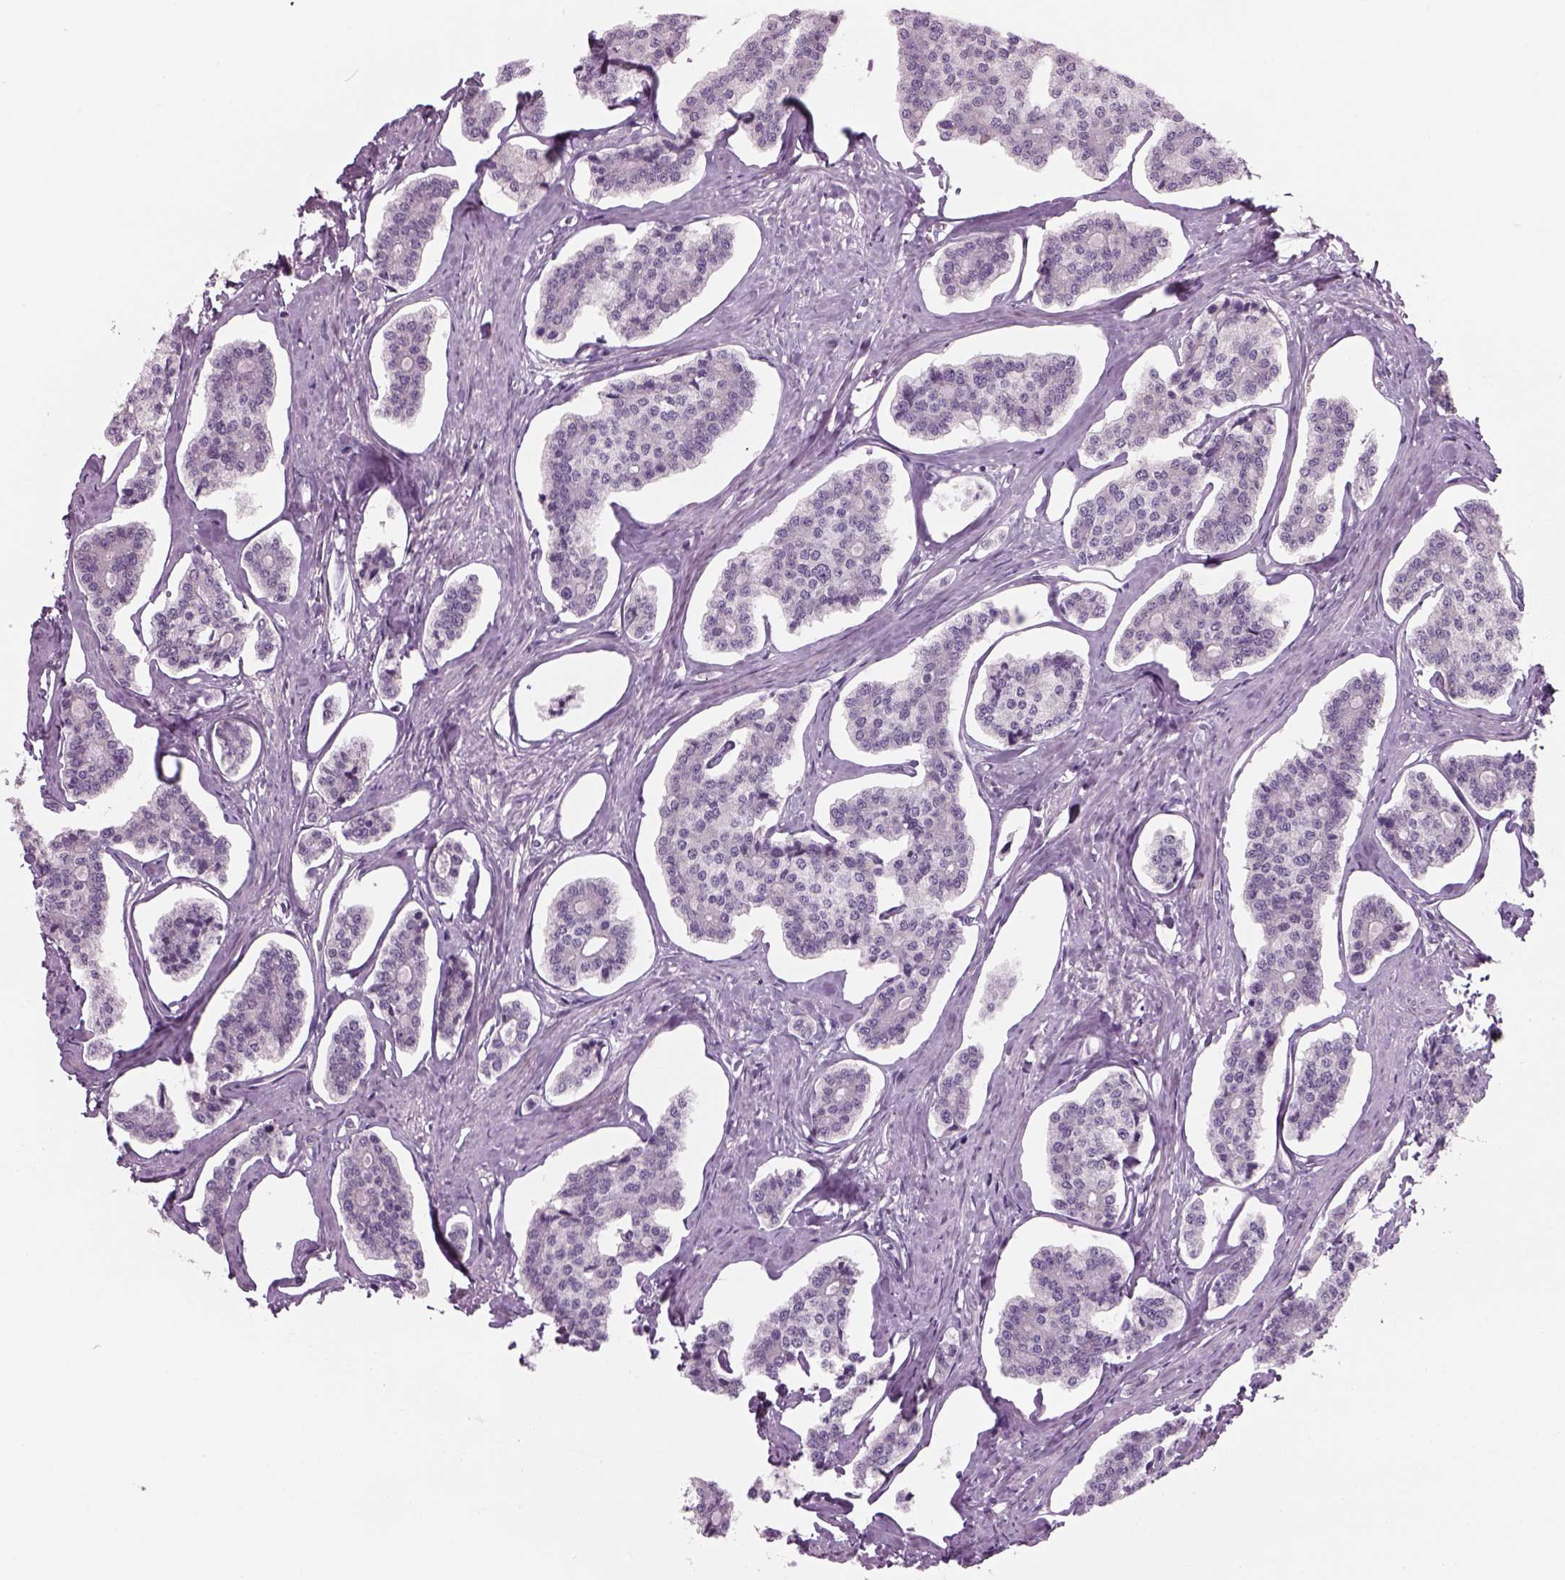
{"staining": {"intensity": "negative", "quantity": "none", "location": "none"}, "tissue": "carcinoid", "cell_type": "Tumor cells", "image_type": "cancer", "snomed": [{"axis": "morphology", "description": "Carcinoid, malignant, NOS"}, {"axis": "topography", "description": "Small intestine"}], "caption": "Tumor cells are negative for protein expression in human malignant carcinoid.", "gene": "MDH1B", "patient": {"sex": "female", "age": 65}}